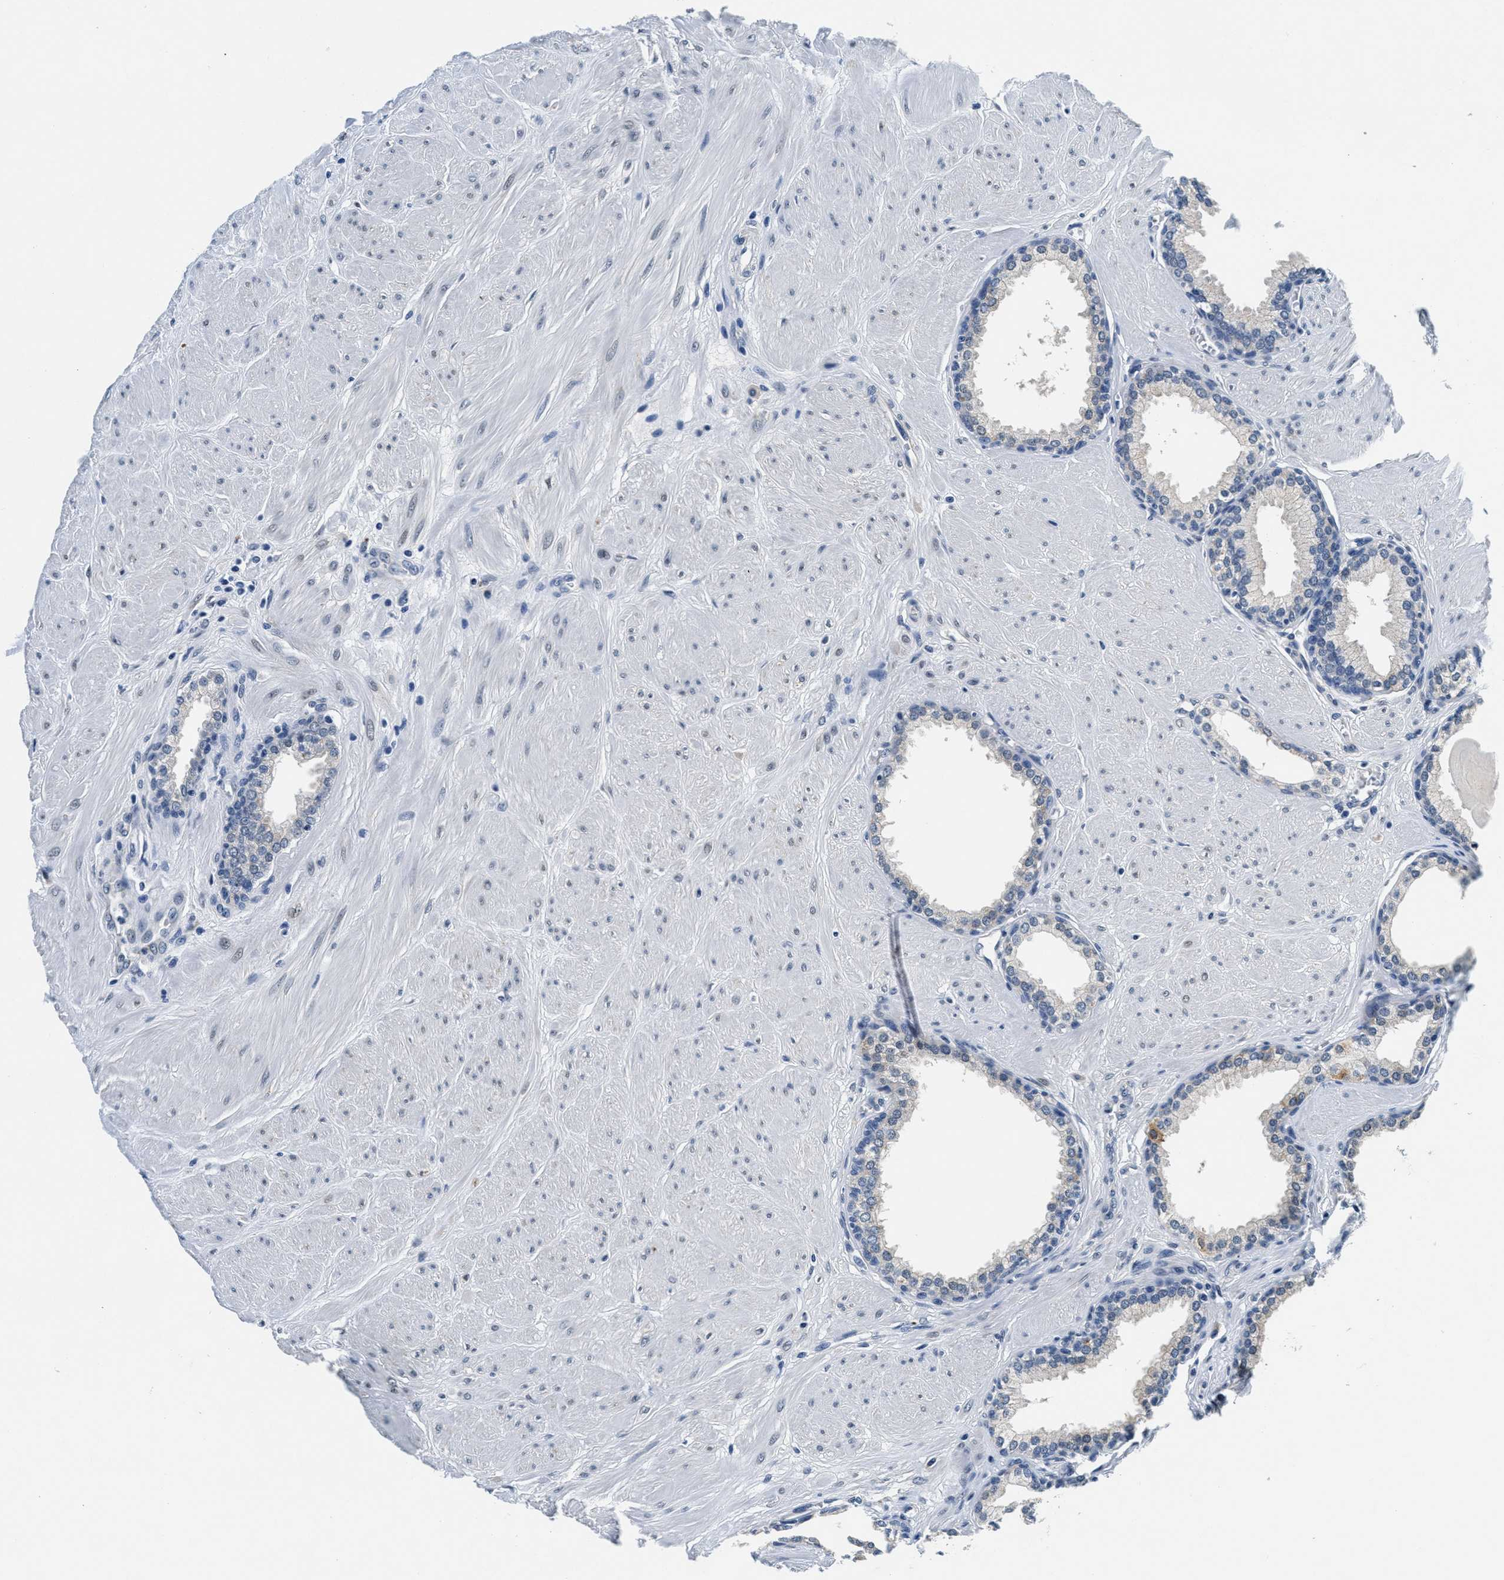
{"staining": {"intensity": "negative", "quantity": "none", "location": "none"}, "tissue": "prostate", "cell_type": "Glandular cells", "image_type": "normal", "snomed": [{"axis": "morphology", "description": "Normal tissue, NOS"}, {"axis": "topography", "description": "Prostate"}], "caption": "Immunohistochemistry (IHC) photomicrograph of unremarkable prostate: human prostate stained with DAB reveals no significant protein positivity in glandular cells.", "gene": "HS3ST2", "patient": {"sex": "male", "age": 51}}